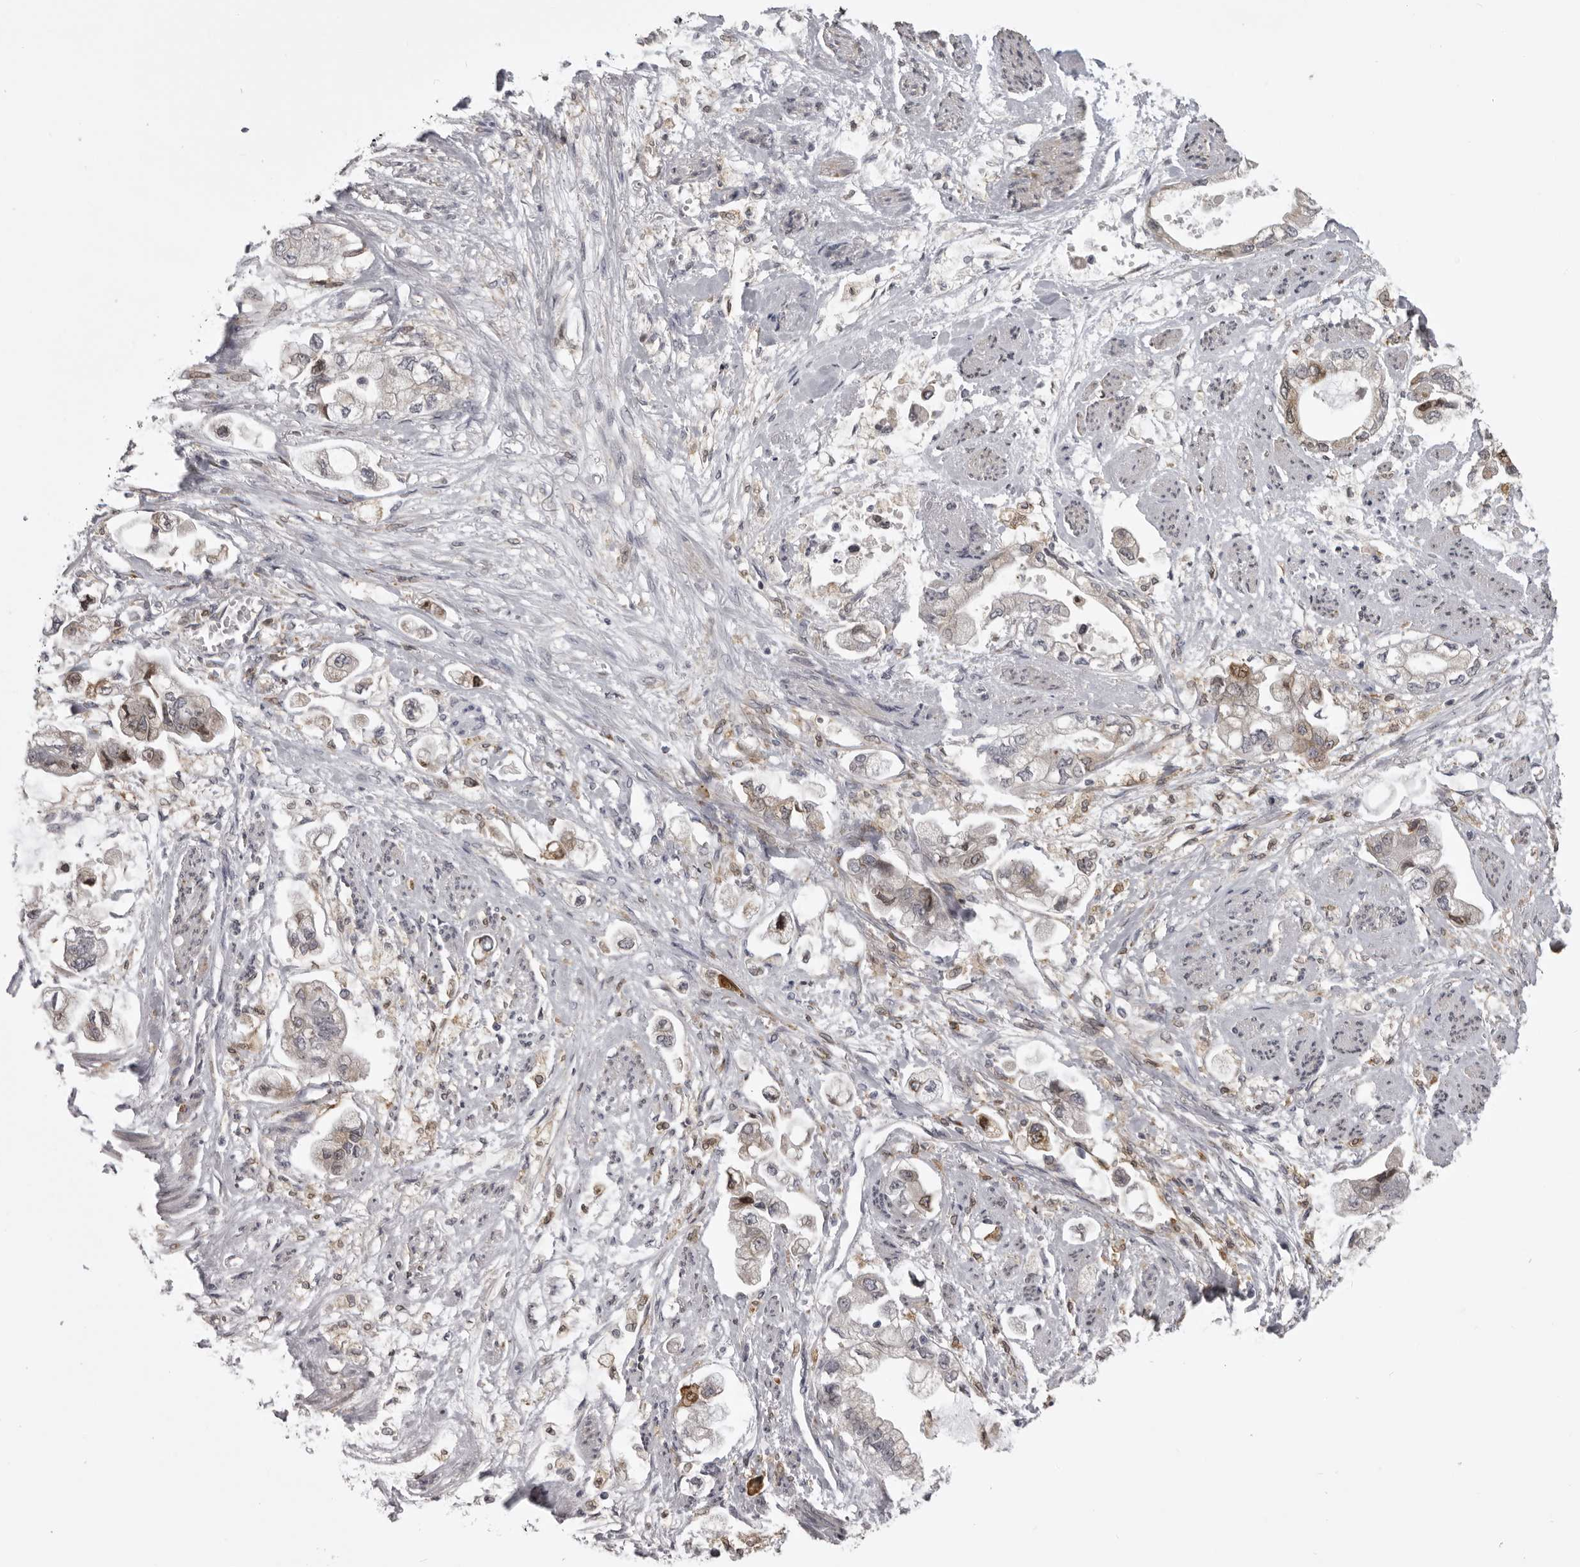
{"staining": {"intensity": "weak", "quantity": "25%-75%", "location": "cytoplasmic/membranous"}, "tissue": "stomach cancer", "cell_type": "Tumor cells", "image_type": "cancer", "snomed": [{"axis": "morphology", "description": "Adenocarcinoma, NOS"}, {"axis": "topography", "description": "Stomach"}], "caption": "Adenocarcinoma (stomach) tissue demonstrates weak cytoplasmic/membranous staining in about 25%-75% of tumor cells", "gene": "NCEH1", "patient": {"sex": "male", "age": 62}}